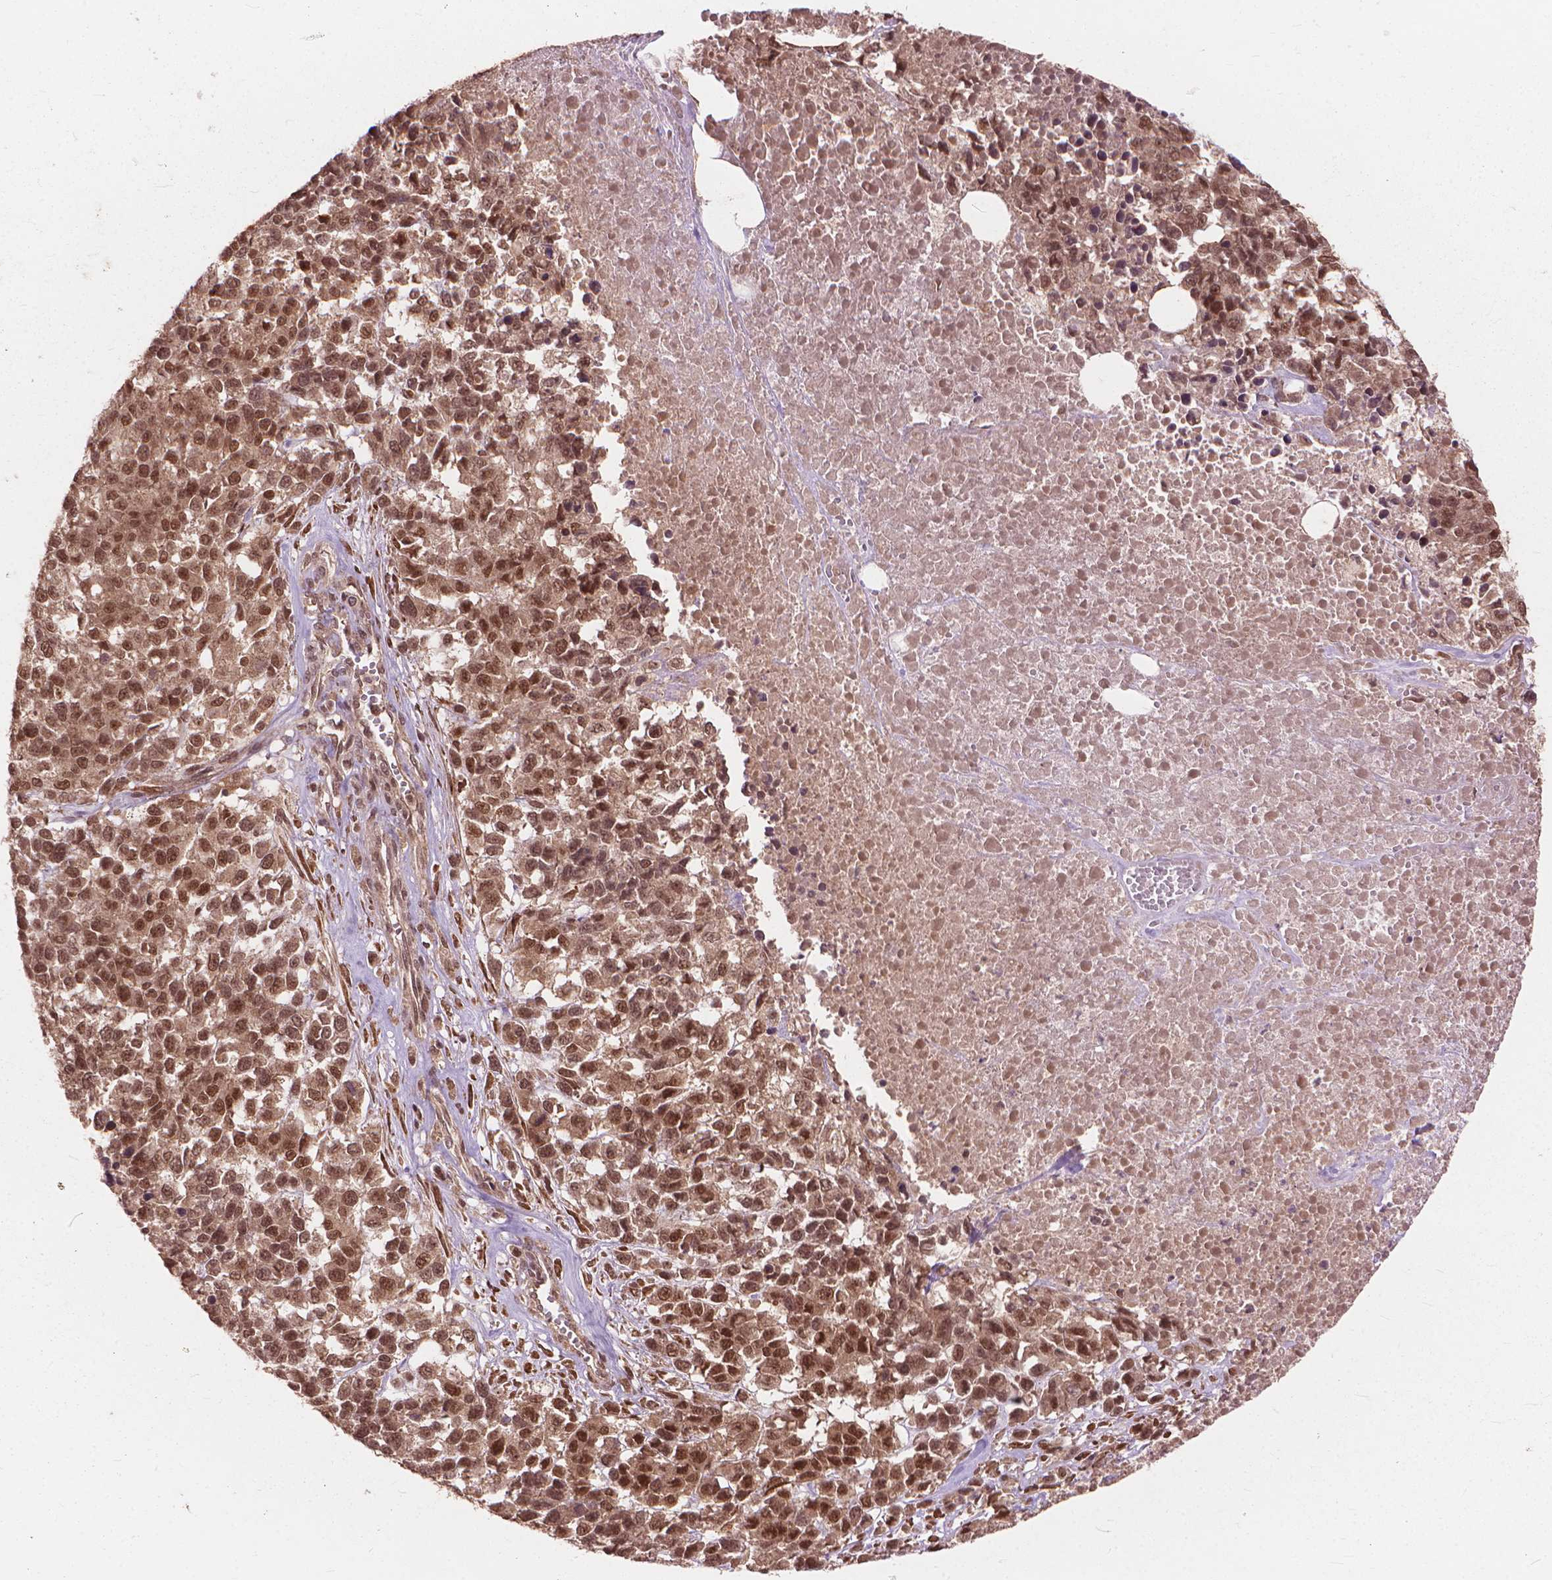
{"staining": {"intensity": "moderate", "quantity": ">75%", "location": "nuclear"}, "tissue": "melanoma", "cell_type": "Tumor cells", "image_type": "cancer", "snomed": [{"axis": "morphology", "description": "Malignant melanoma, Metastatic site"}, {"axis": "topography", "description": "Skin"}], "caption": "Protein staining of malignant melanoma (metastatic site) tissue exhibits moderate nuclear expression in approximately >75% of tumor cells.", "gene": "SSU72", "patient": {"sex": "male", "age": 84}}